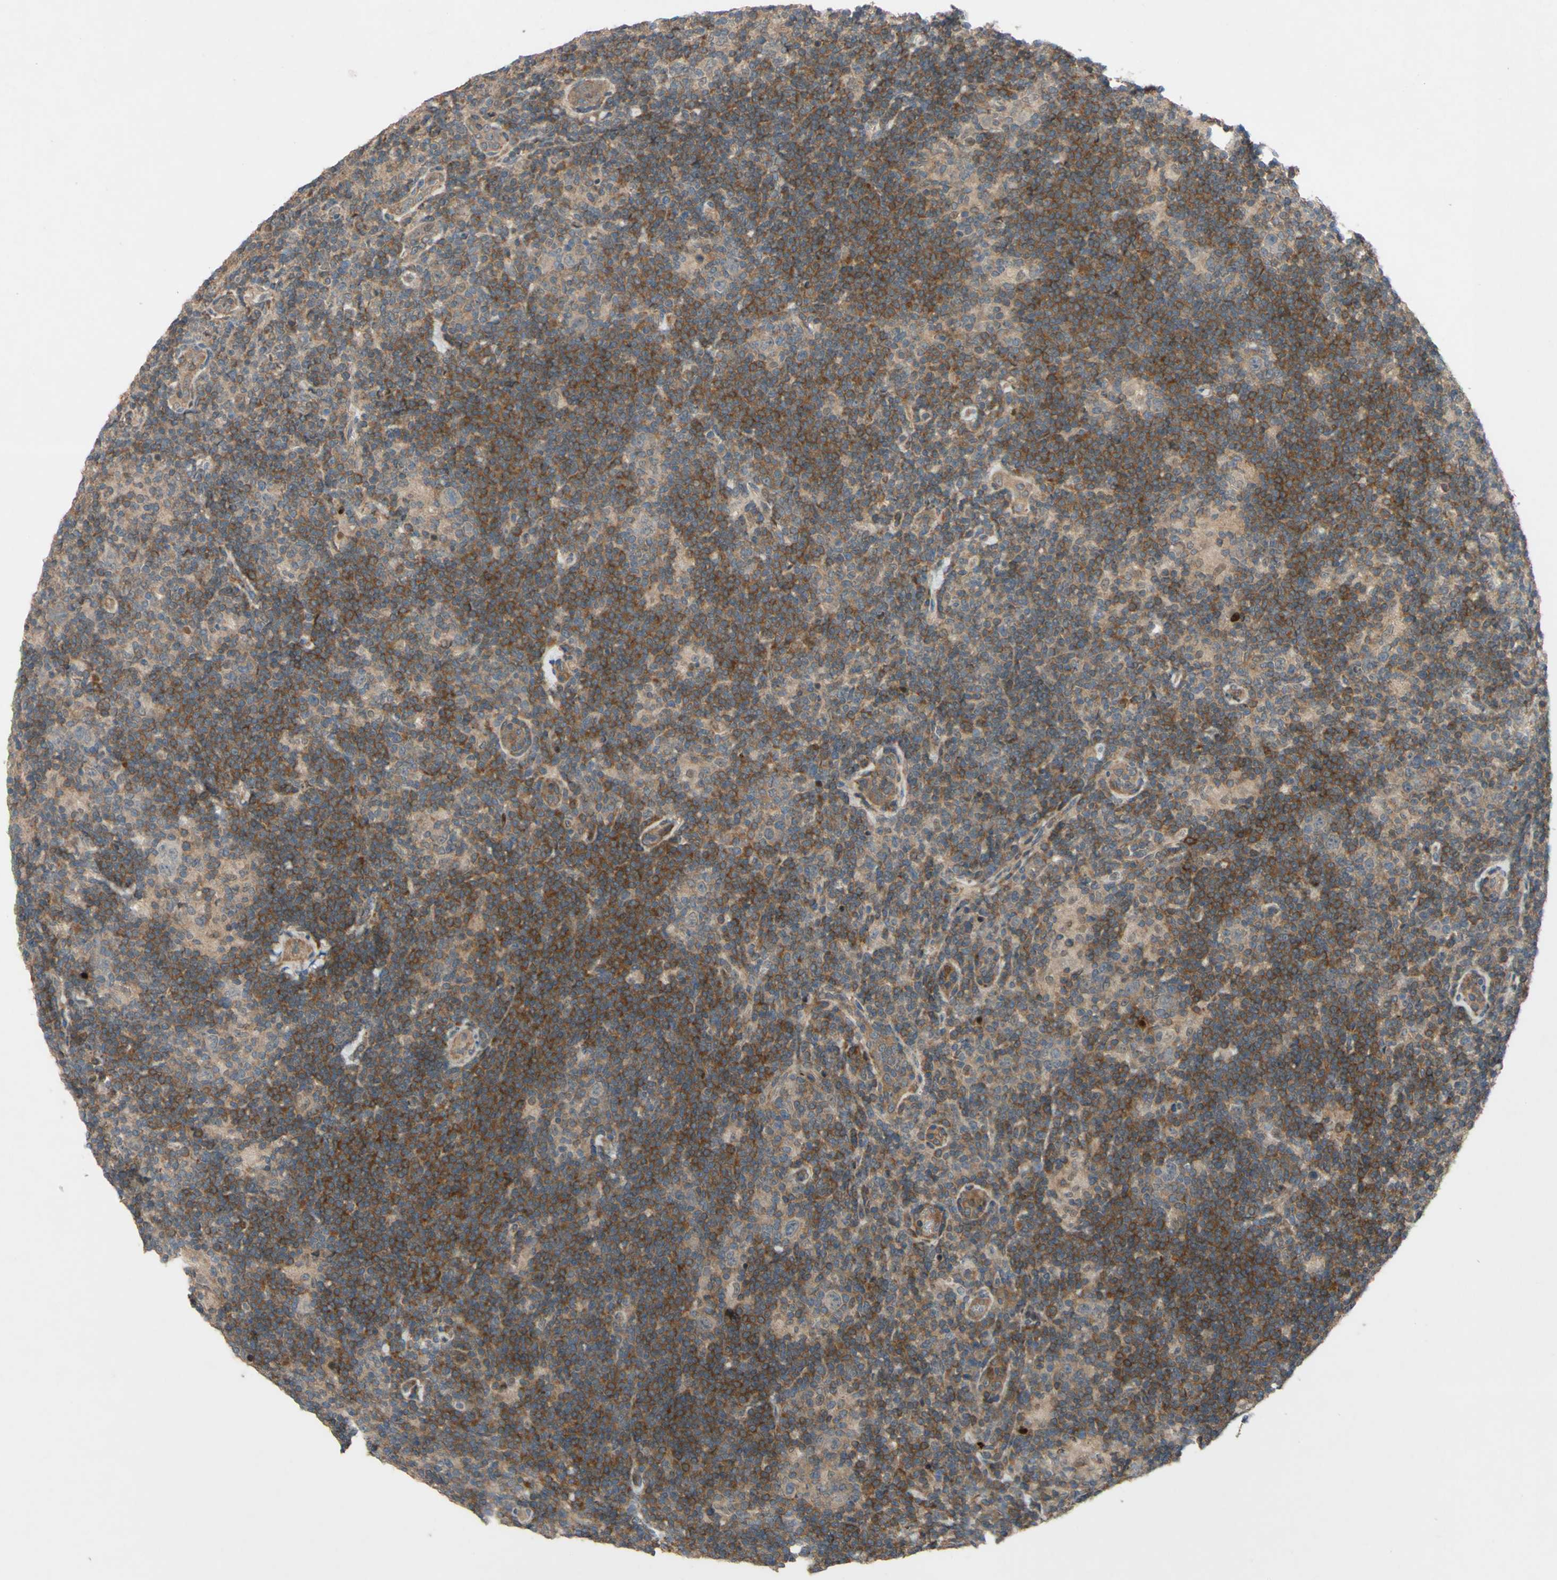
{"staining": {"intensity": "weak", "quantity": ">75%", "location": "cytoplasmic/membranous"}, "tissue": "lymphoma", "cell_type": "Tumor cells", "image_type": "cancer", "snomed": [{"axis": "morphology", "description": "Hodgkin's disease, NOS"}, {"axis": "topography", "description": "Lymph node"}], "caption": "Immunohistochemical staining of human Hodgkin's disease exhibits low levels of weak cytoplasmic/membranous expression in about >75% of tumor cells.", "gene": "SHROOM4", "patient": {"sex": "female", "age": 57}}